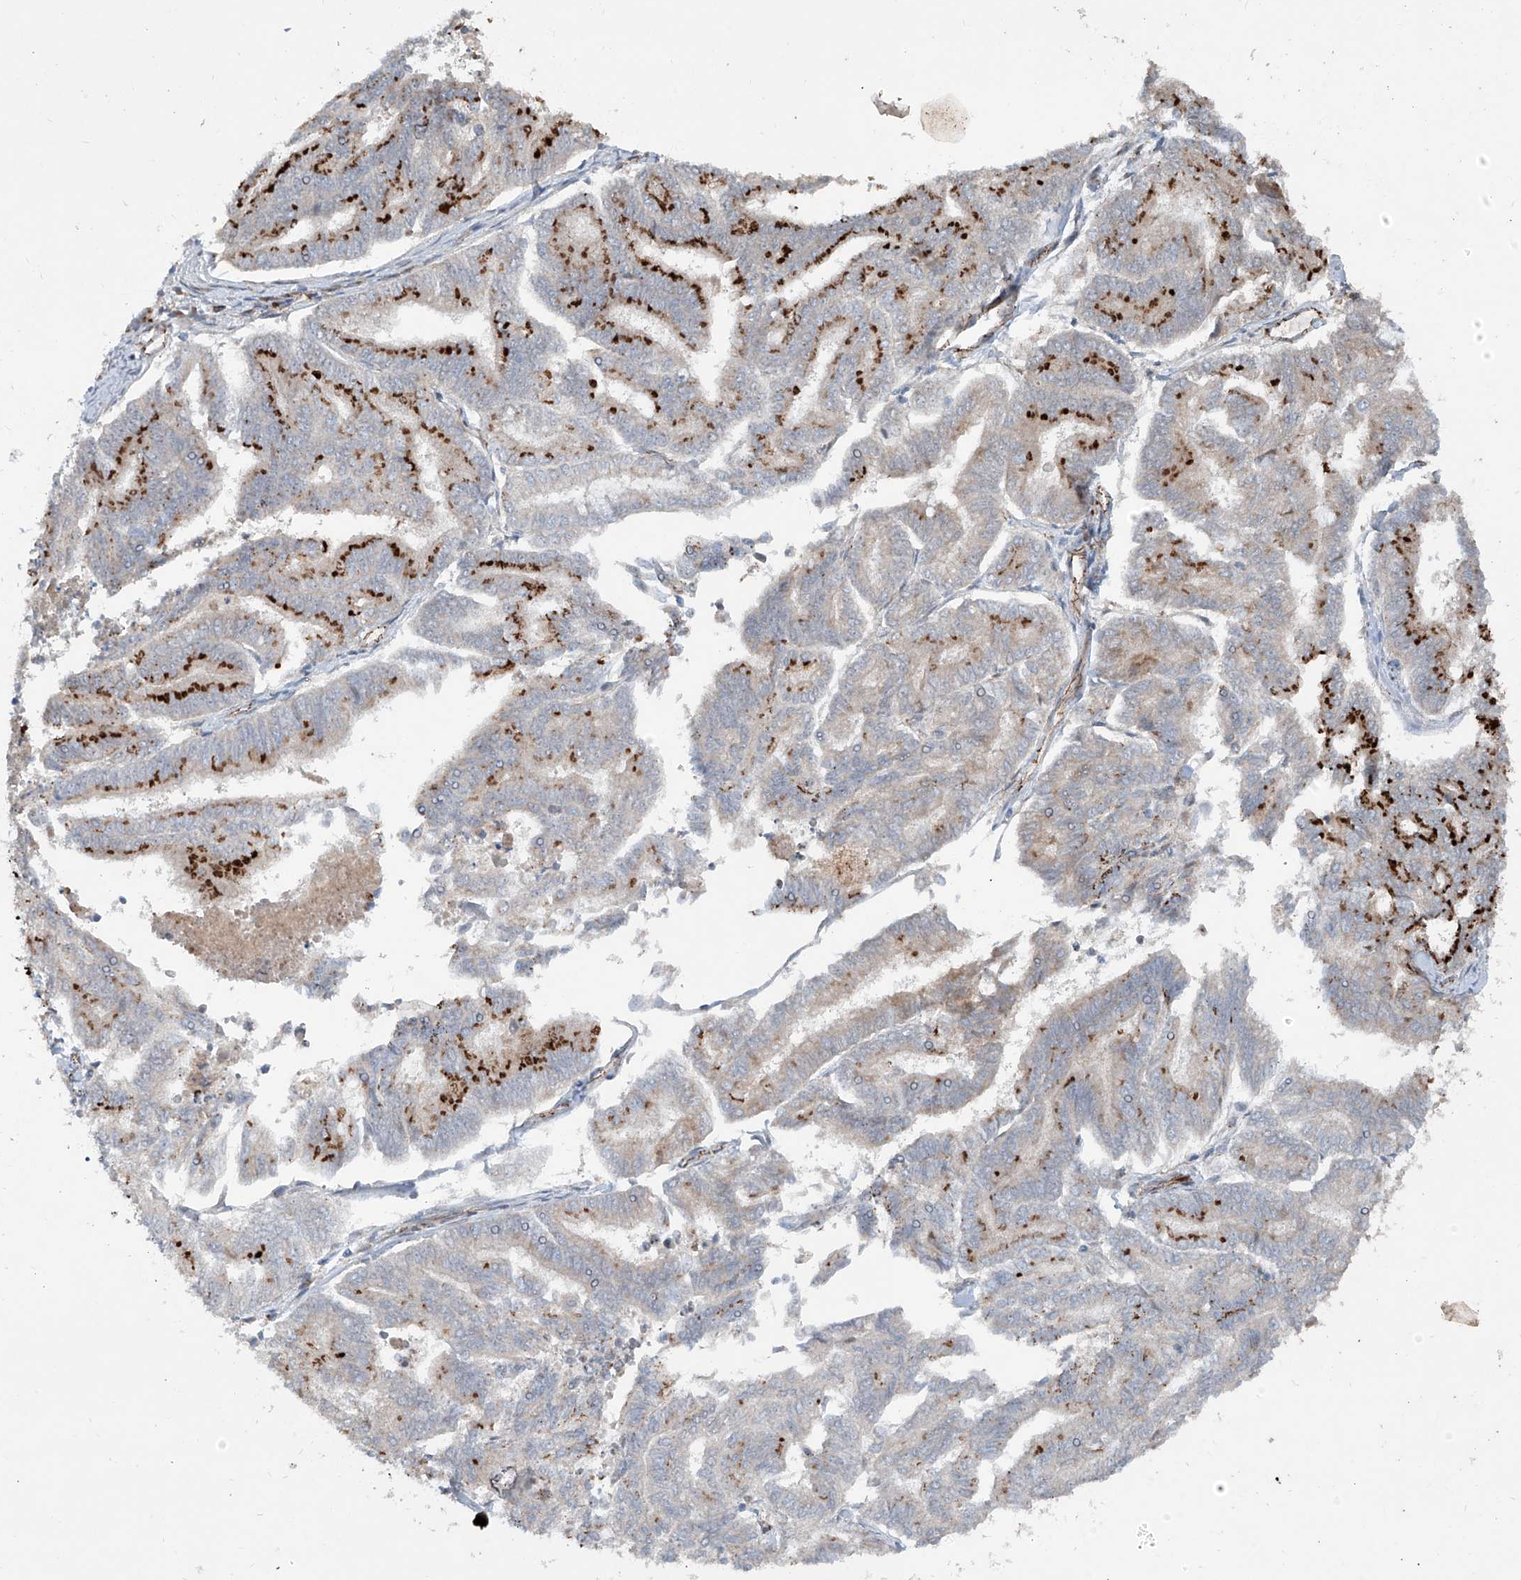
{"staining": {"intensity": "strong", "quantity": "25%-75%", "location": "cytoplasmic/membranous"}, "tissue": "endometrial cancer", "cell_type": "Tumor cells", "image_type": "cancer", "snomed": [{"axis": "morphology", "description": "Adenocarcinoma, NOS"}, {"axis": "topography", "description": "Endometrium"}], "caption": "Immunohistochemistry (IHC) photomicrograph of neoplastic tissue: human endometrial cancer stained using IHC exhibits high levels of strong protein expression localized specifically in the cytoplasmic/membranous of tumor cells, appearing as a cytoplasmic/membranous brown color.", "gene": "CDH5", "patient": {"sex": "female", "age": 79}}